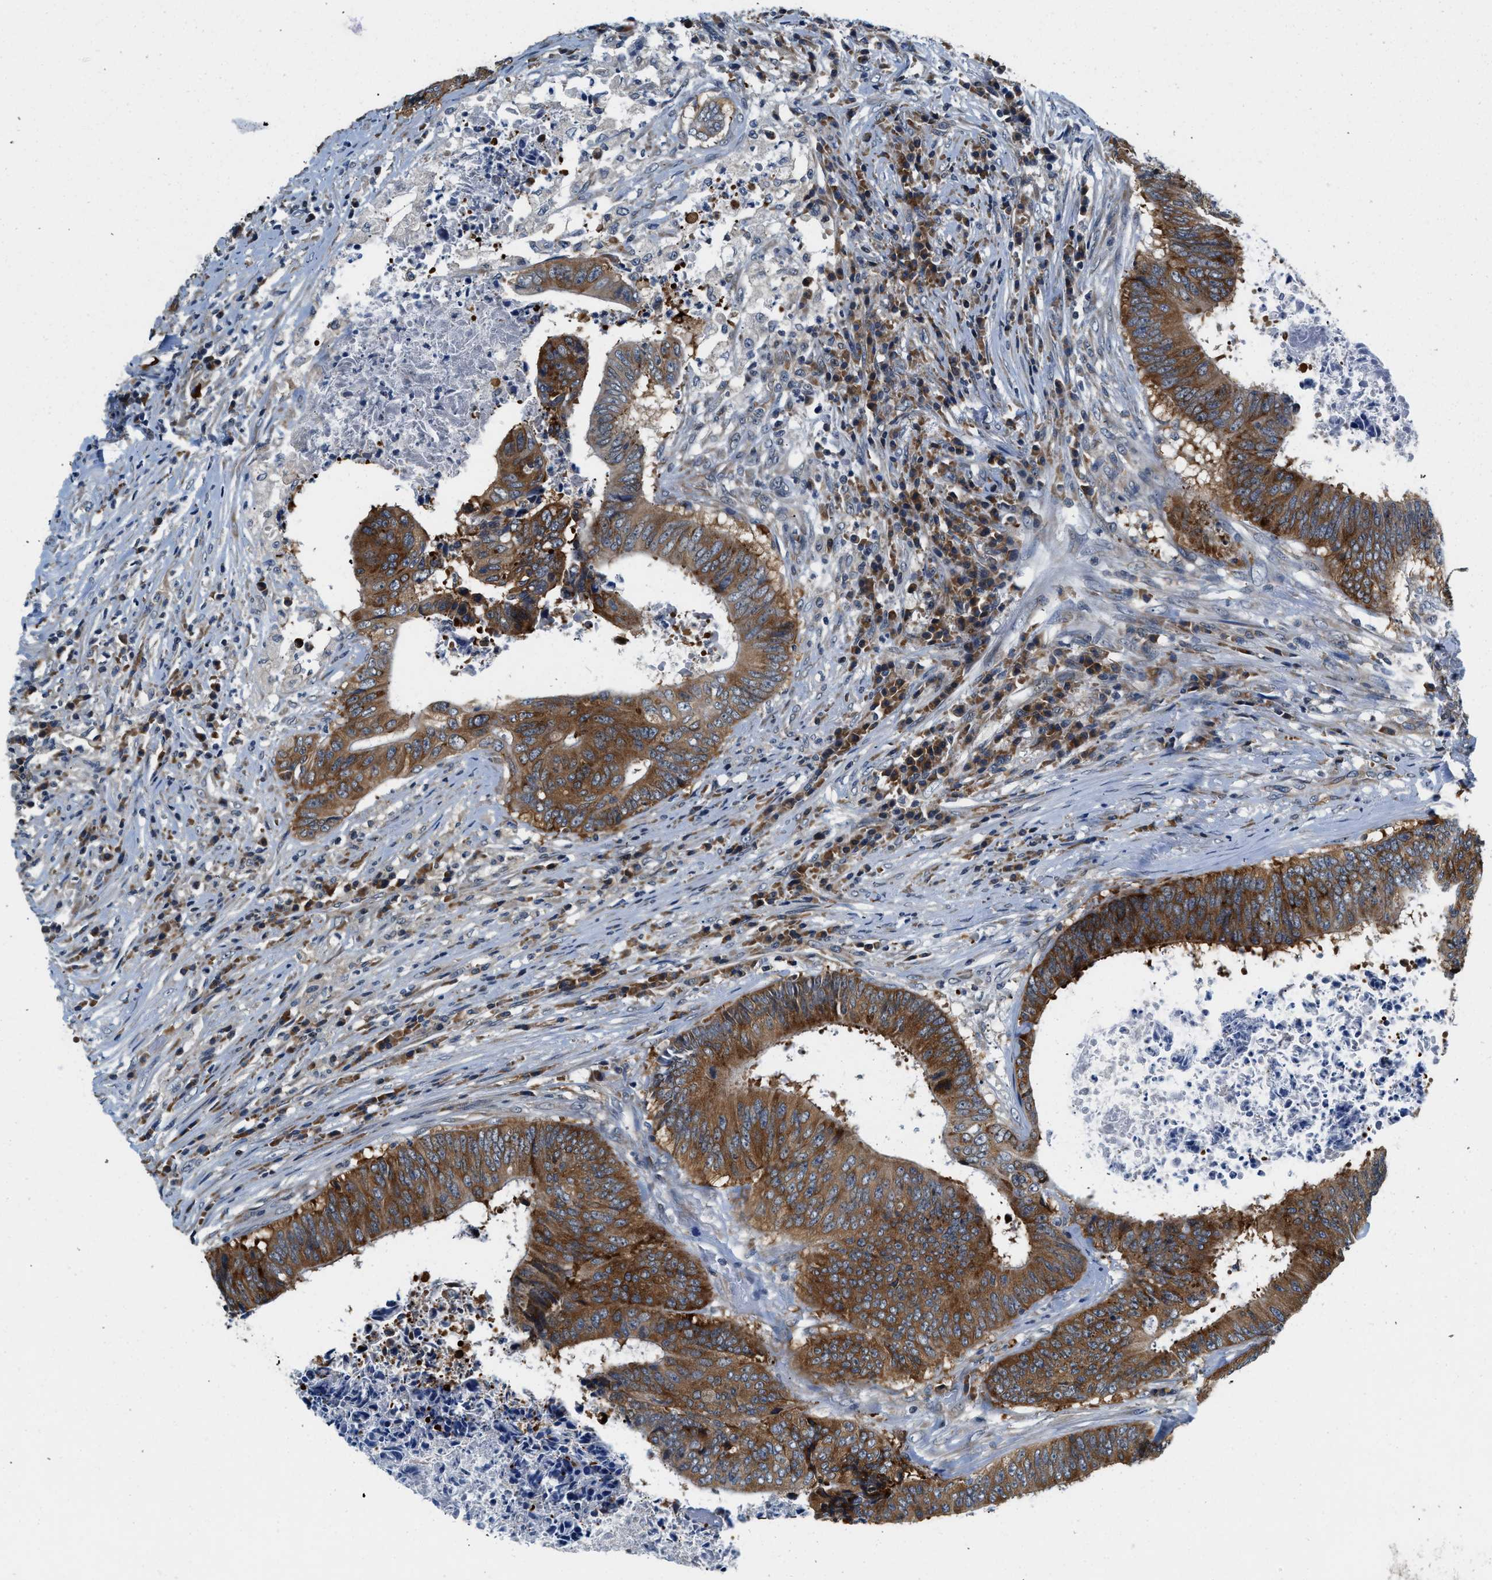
{"staining": {"intensity": "strong", "quantity": ">75%", "location": "cytoplasmic/membranous"}, "tissue": "colorectal cancer", "cell_type": "Tumor cells", "image_type": "cancer", "snomed": [{"axis": "morphology", "description": "Adenocarcinoma, NOS"}, {"axis": "topography", "description": "Rectum"}], "caption": "This histopathology image exhibits IHC staining of human colorectal cancer, with high strong cytoplasmic/membranous positivity in approximately >75% of tumor cells.", "gene": "PA2G4", "patient": {"sex": "male", "age": 72}}